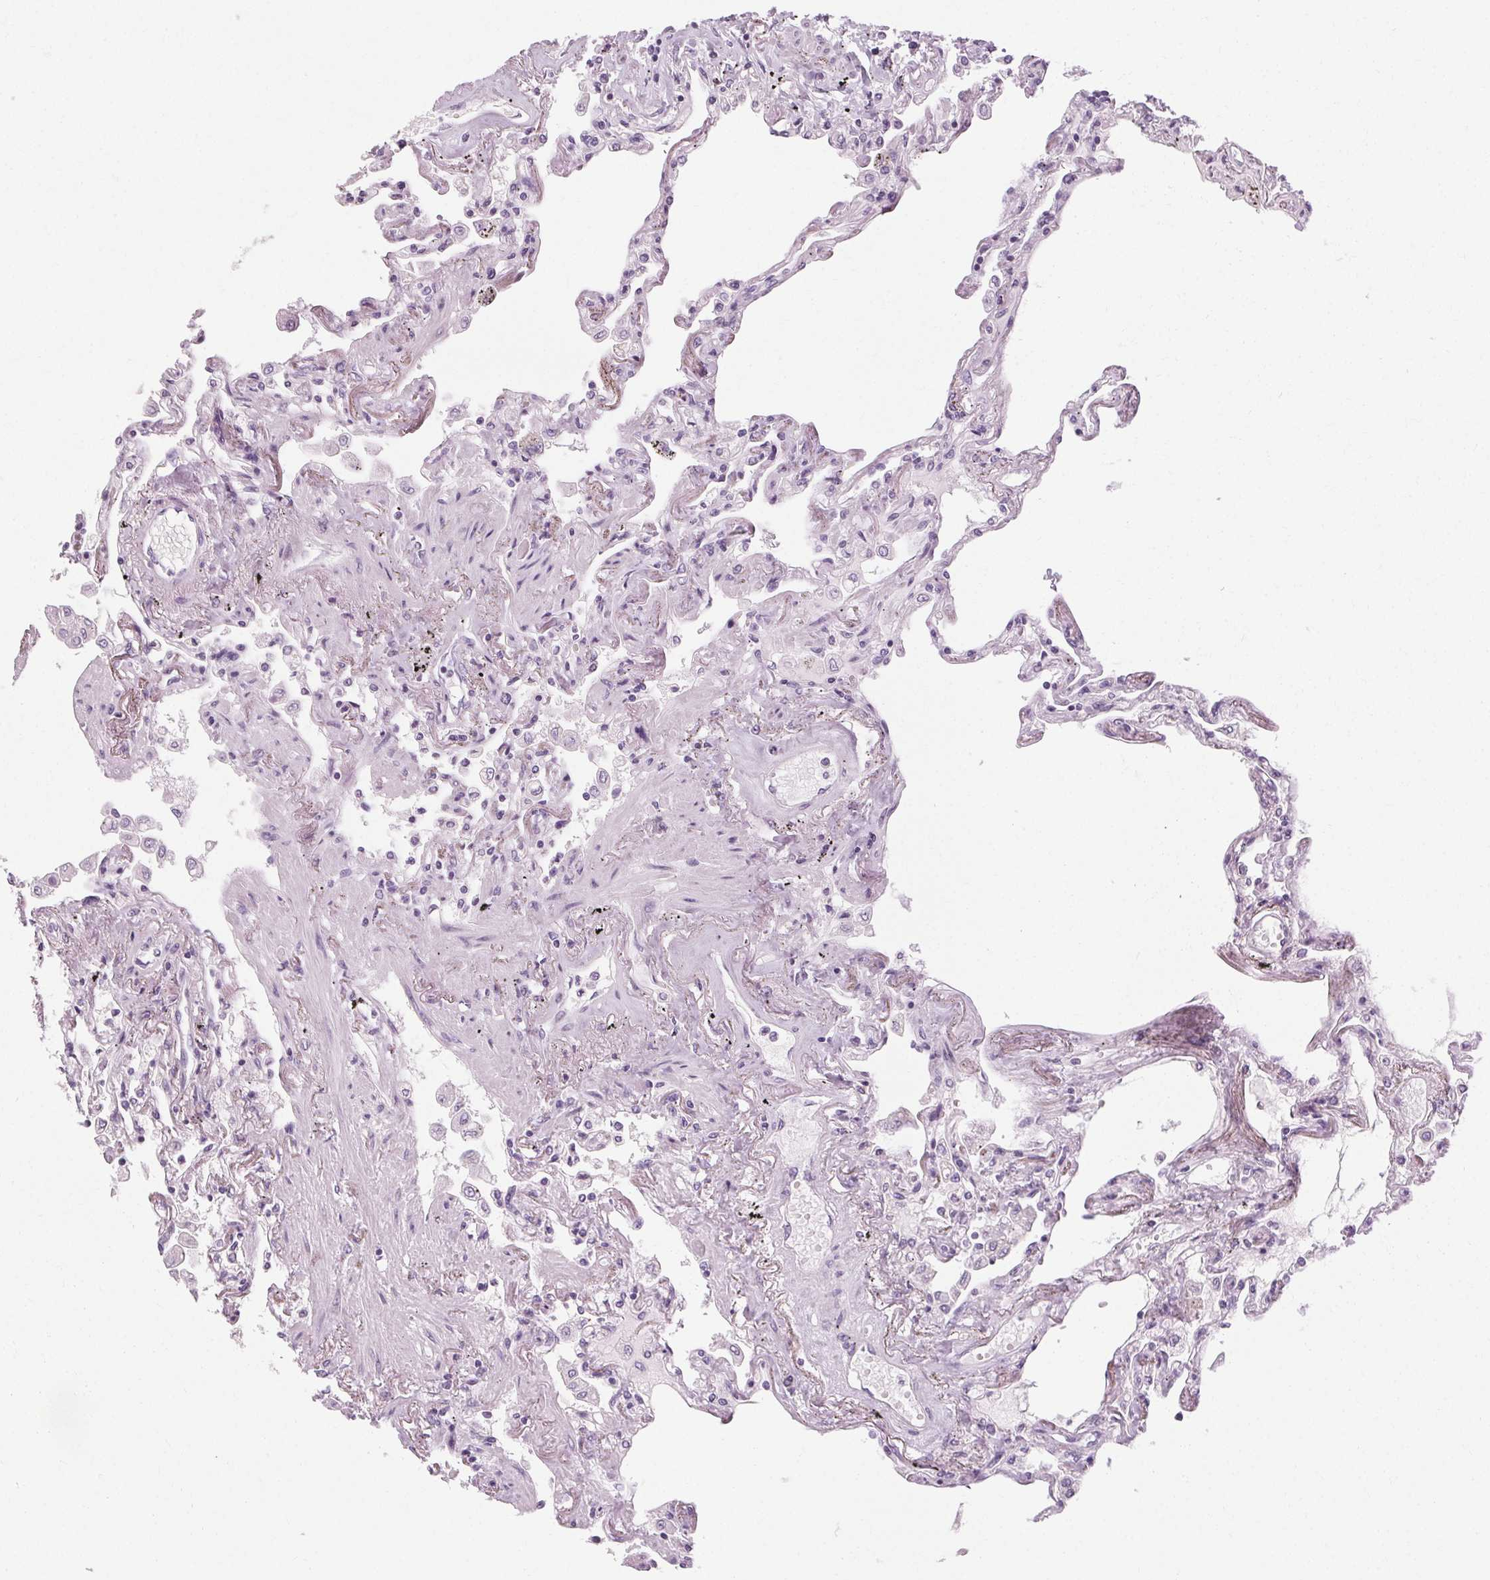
{"staining": {"intensity": "negative", "quantity": "none", "location": "none"}, "tissue": "lung", "cell_type": "Alveolar cells", "image_type": "normal", "snomed": [{"axis": "morphology", "description": "Normal tissue, NOS"}, {"axis": "morphology", "description": "Adenocarcinoma, NOS"}, {"axis": "topography", "description": "Cartilage tissue"}, {"axis": "topography", "description": "Lung"}], "caption": "There is no significant positivity in alveolar cells of lung. (Brightfield microscopy of DAB immunohistochemistry at high magnification).", "gene": "POMC", "patient": {"sex": "female", "age": 67}}